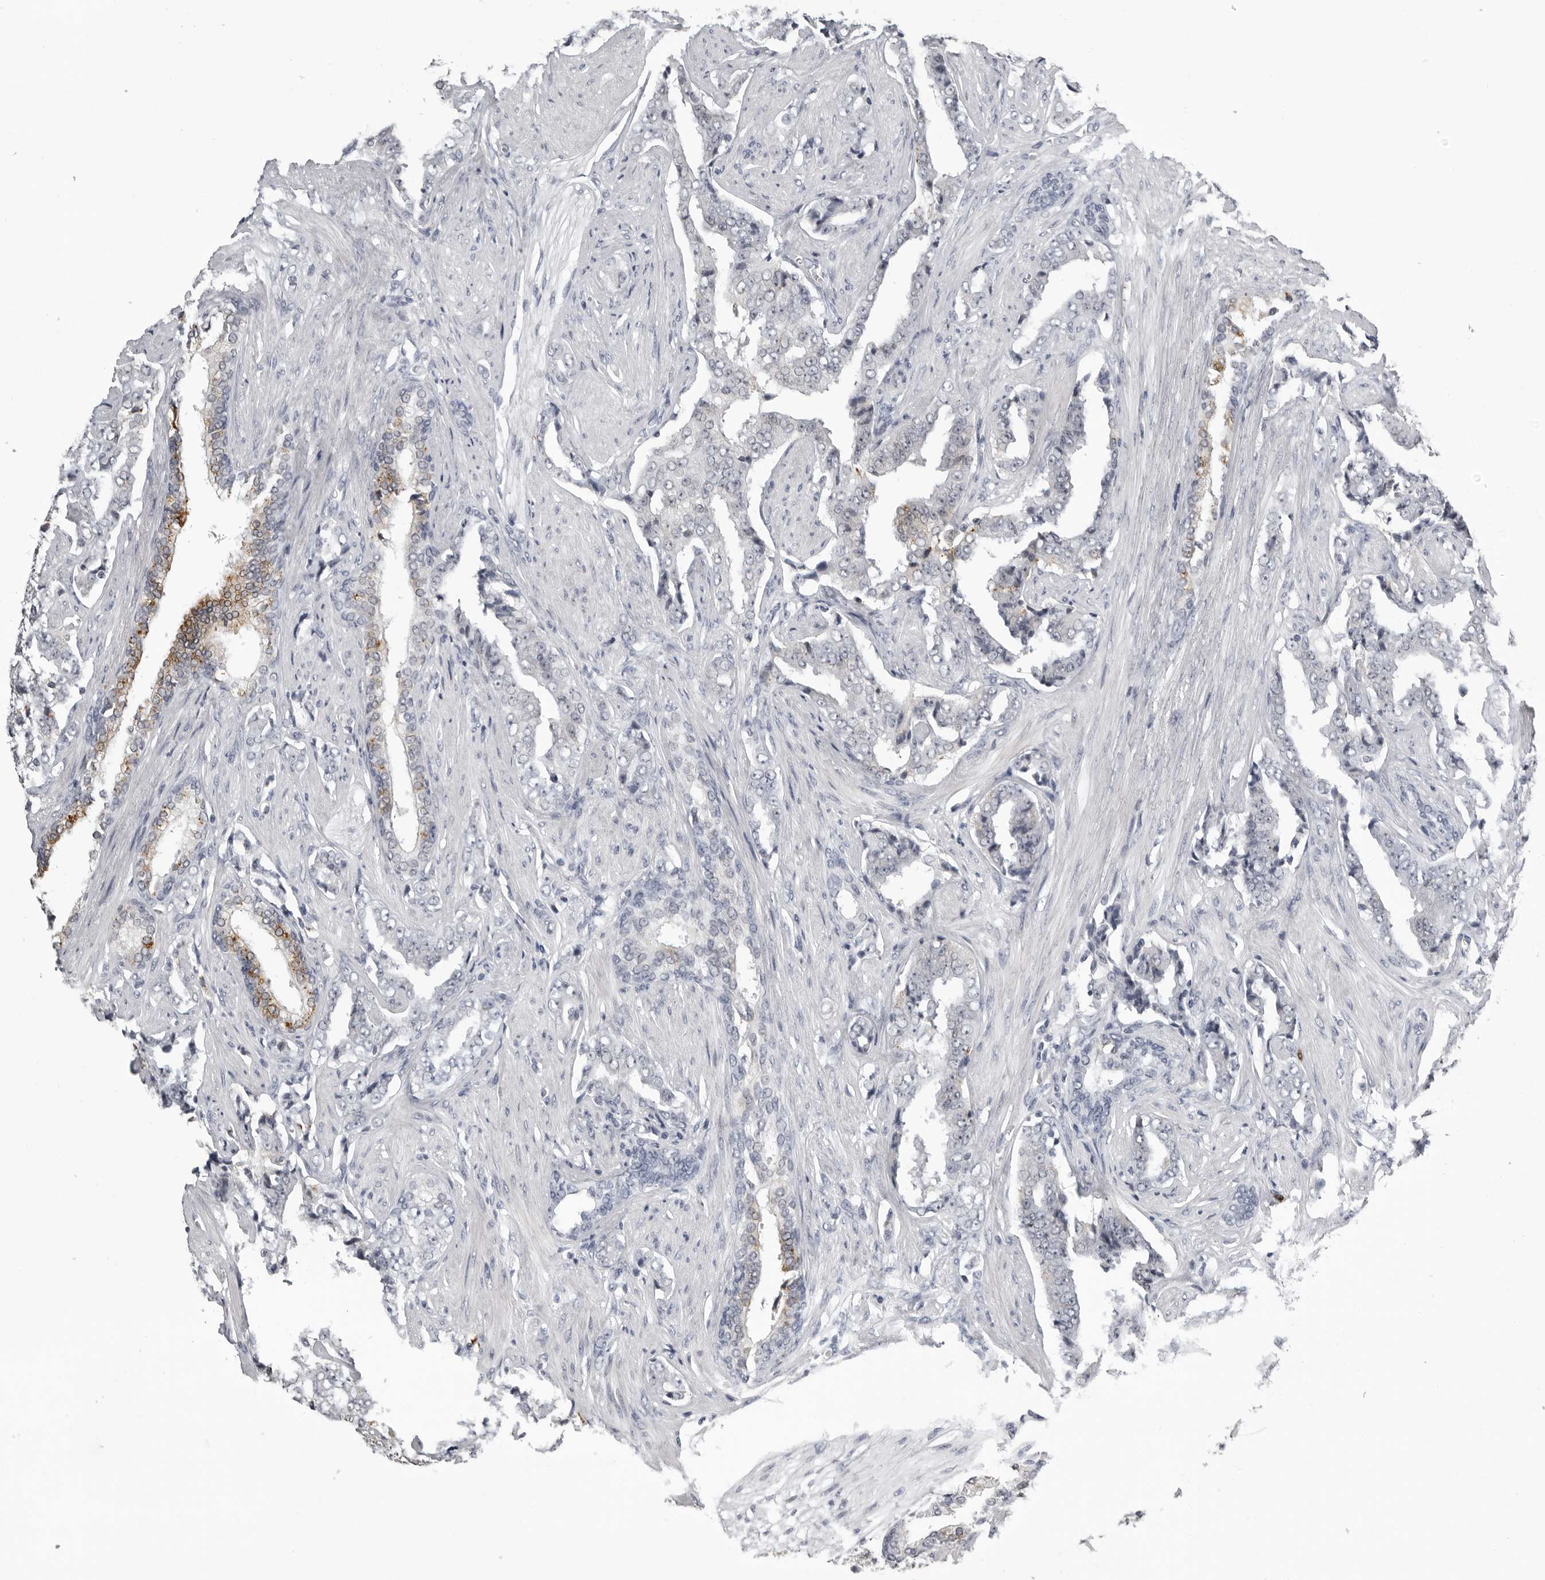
{"staining": {"intensity": "moderate", "quantity": "<25%", "location": "cytoplasmic/membranous"}, "tissue": "prostate cancer", "cell_type": "Tumor cells", "image_type": "cancer", "snomed": [{"axis": "morphology", "description": "Adenocarcinoma, High grade"}, {"axis": "topography", "description": "Prostate"}], "caption": "Protein analysis of prostate high-grade adenocarcinoma tissue shows moderate cytoplasmic/membranous staining in approximately <25% of tumor cells.", "gene": "RTCA", "patient": {"sex": "male", "age": 71}}